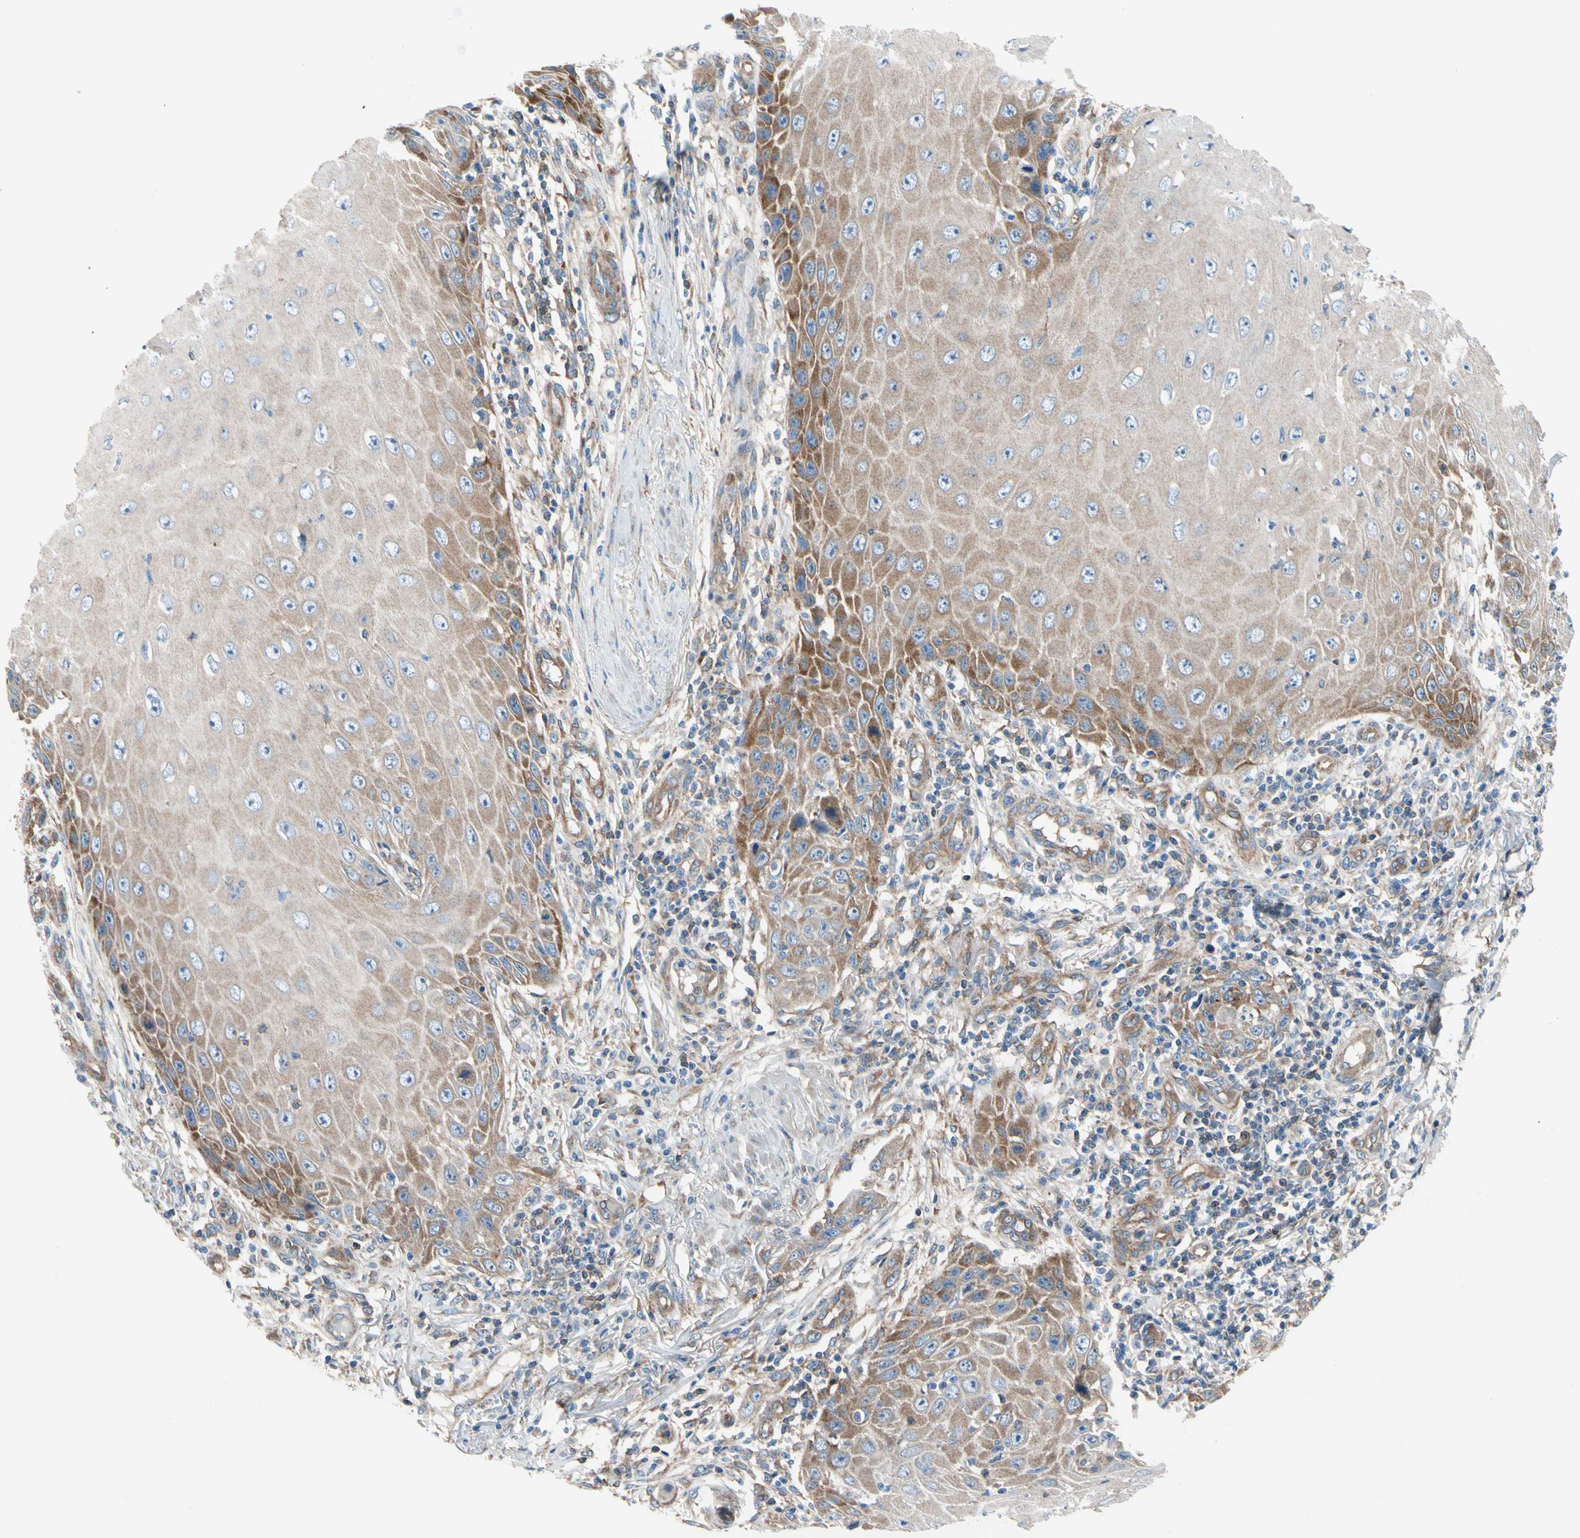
{"staining": {"intensity": "moderate", "quantity": ">75%", "location": "cytoplasmic/membranous"}, "tissue": "skin cancer", "cell_type": "Tumor cells", "image_type": "cancer", "snomed": [{"axis": "morphology", "description": "Squamous cell carcinoma, NOS"}, {"axis": "topography", "description": "Skin"}], "caption": "Immunohistochemistry (DAB) staining of skin cancer exhibits moderate cytoplasmic/membranous protein staining in approximately >75% of tumor cells.", "gene": "GPHN", "patient": {"sex": "female", "age": 73}}